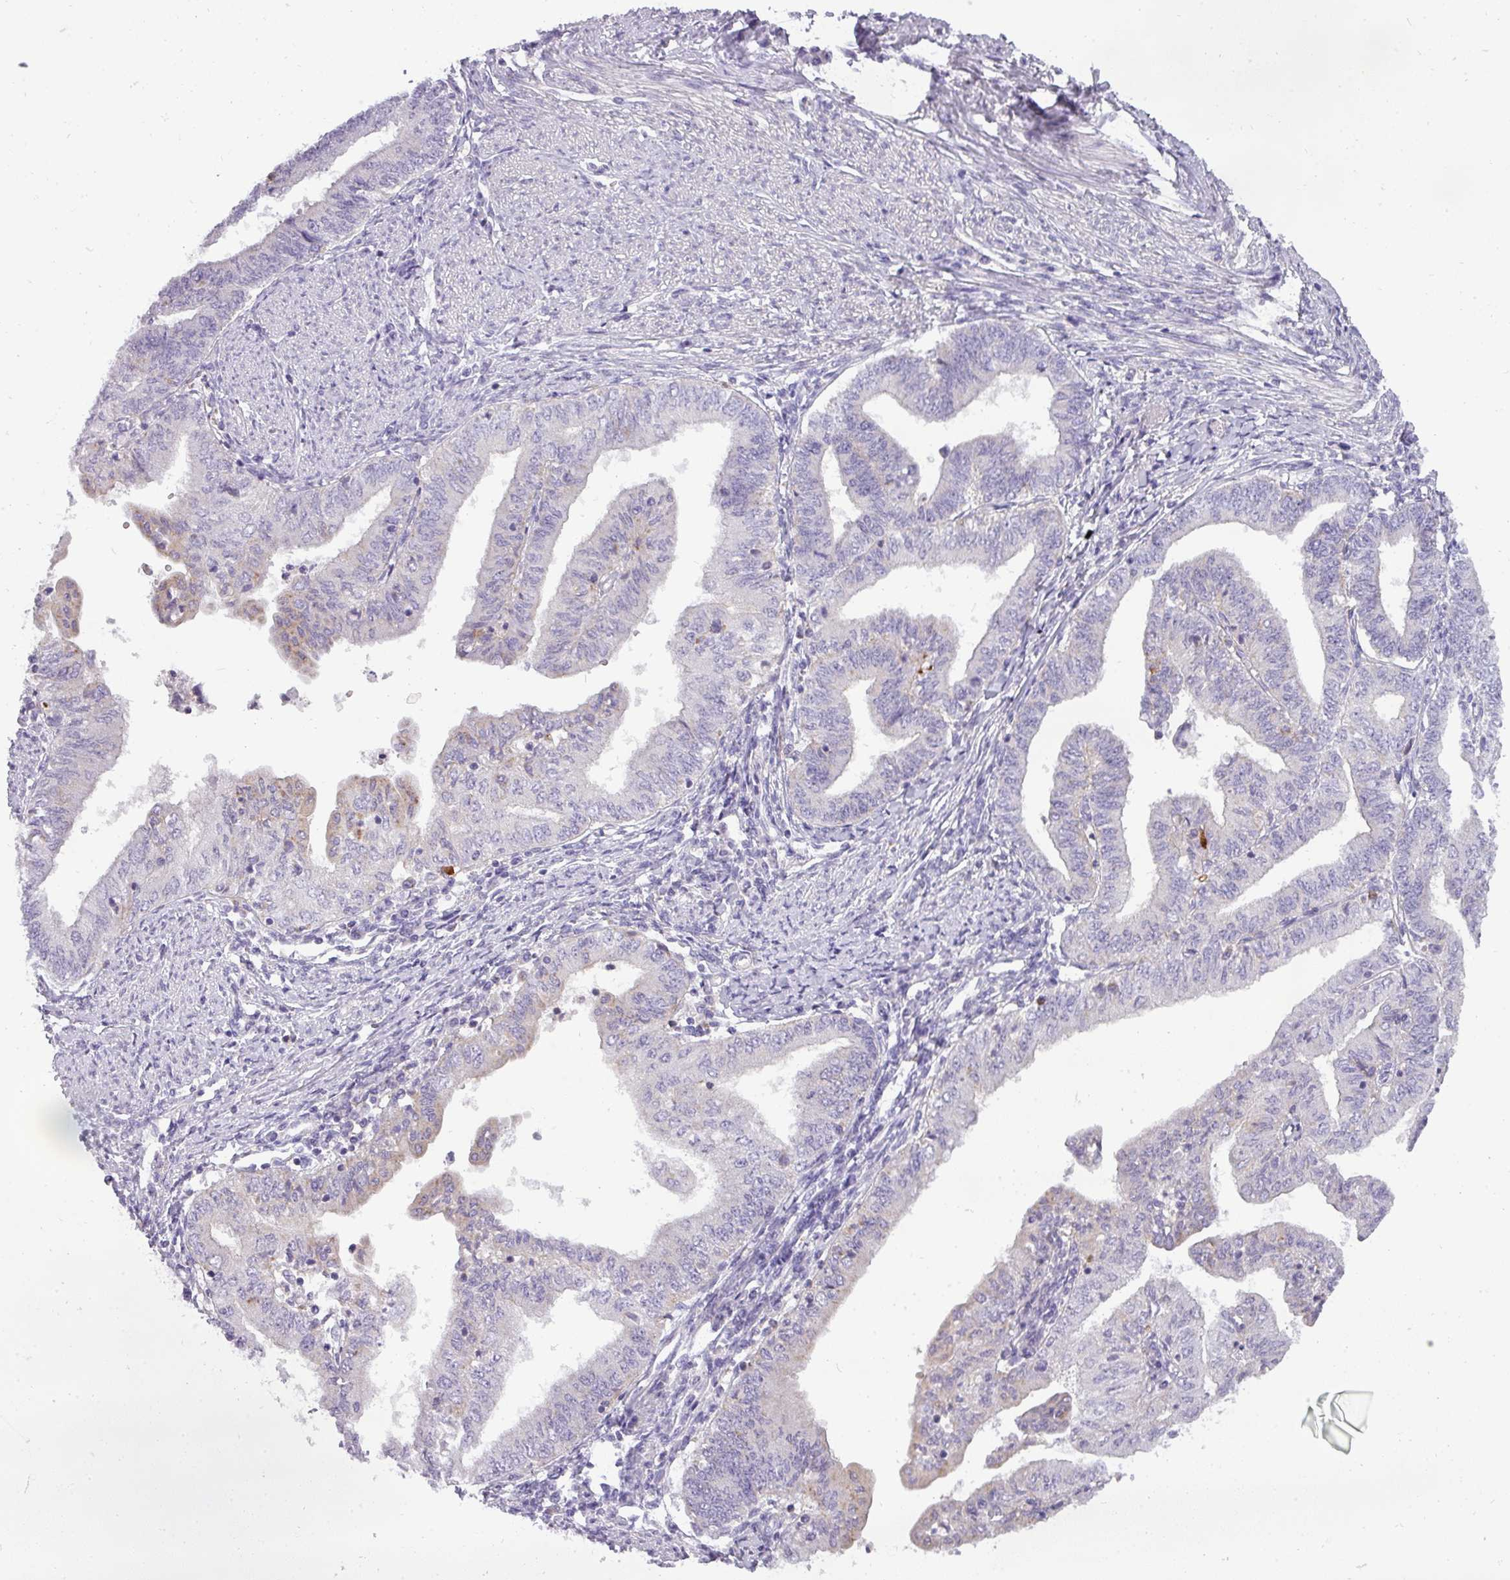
{"staining": {"intensity": "negative", "quantity": "none", "location": "none"}, "tissue": "endometrial cancer", "cell_type": "Tumor cells", "image_type": "cancer", "snomed": [{"axis": "morphology", "description": "Adenocarcinoma, NOS"}, {"axis": "topography", "description": "Endometrium"}], "caption": "Protein analysis of endometrial adenocarcinoma shows no significant staining in tumor cells. (Stains: DAB immunohistochemistry with hematoxylin counter stain, Microscopy: brightfield microscopy at high magnification).", "gene": "ATP6V1D", "patient": {"sex": "female", "age": 66}}